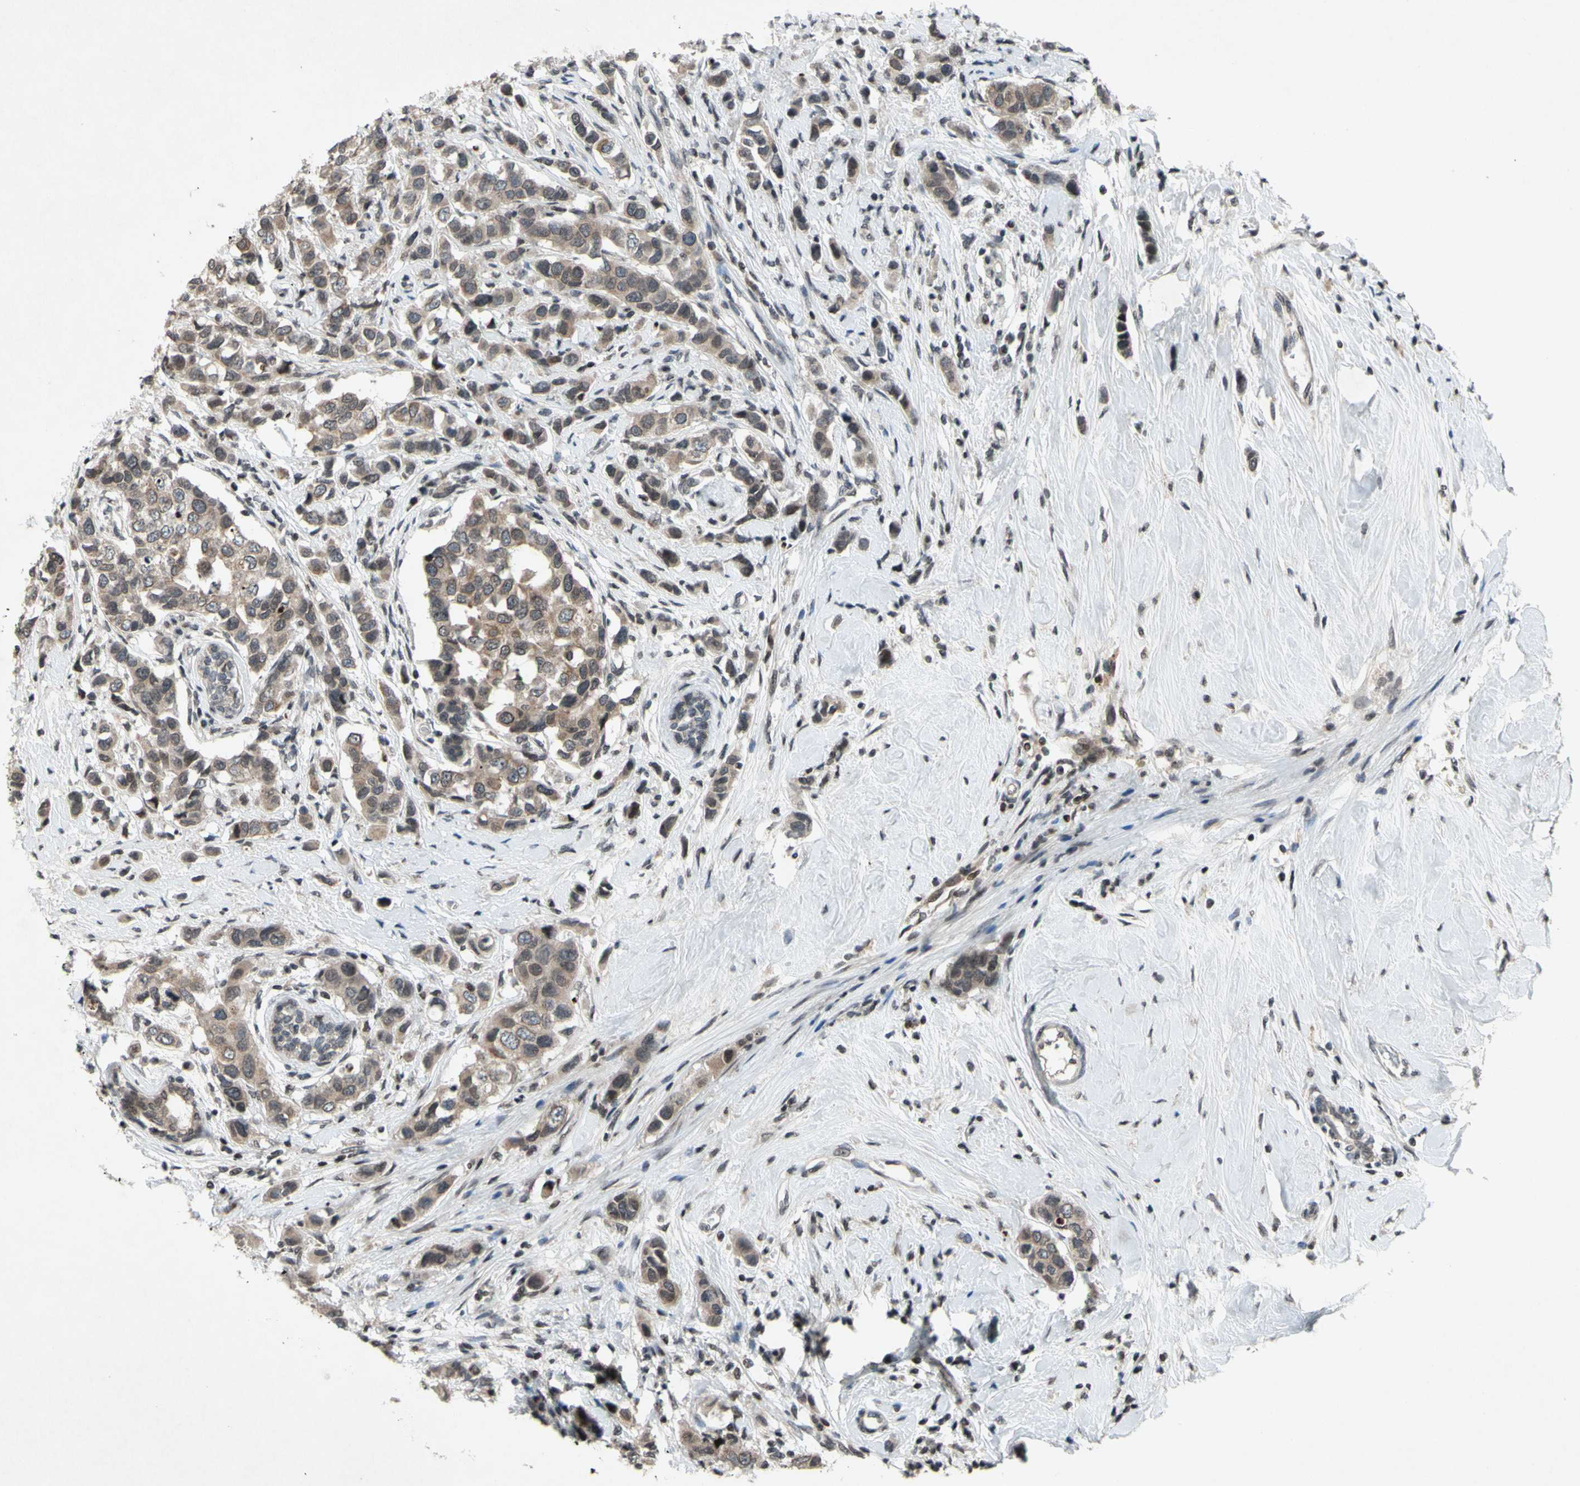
{"staining": {"intensity": "weak", "quantity": "25%-75%", "location": "cytoplasmic/membranous,nuclear"}, "tissue": "breast cancer", "cell_type": "Tumor cells", "image_type": "cancer", "snomed": [{"axis": "morphology", "description": "Normal tissue, NOS"}, {"axis": "morphology", "description": "Duct carcinoma"}, {"axis": "topography", "description": "Breast"}], "caption": "This is a histology image of immunohistochemistry (IHC) staining of breast cancer (intraductal carcinoma), which shows weak staining in the cytoplasmic/membranous and nuclear of tumor cells.", "gene": "XPO1", "patient": {"sex": "female", "age": 50}}